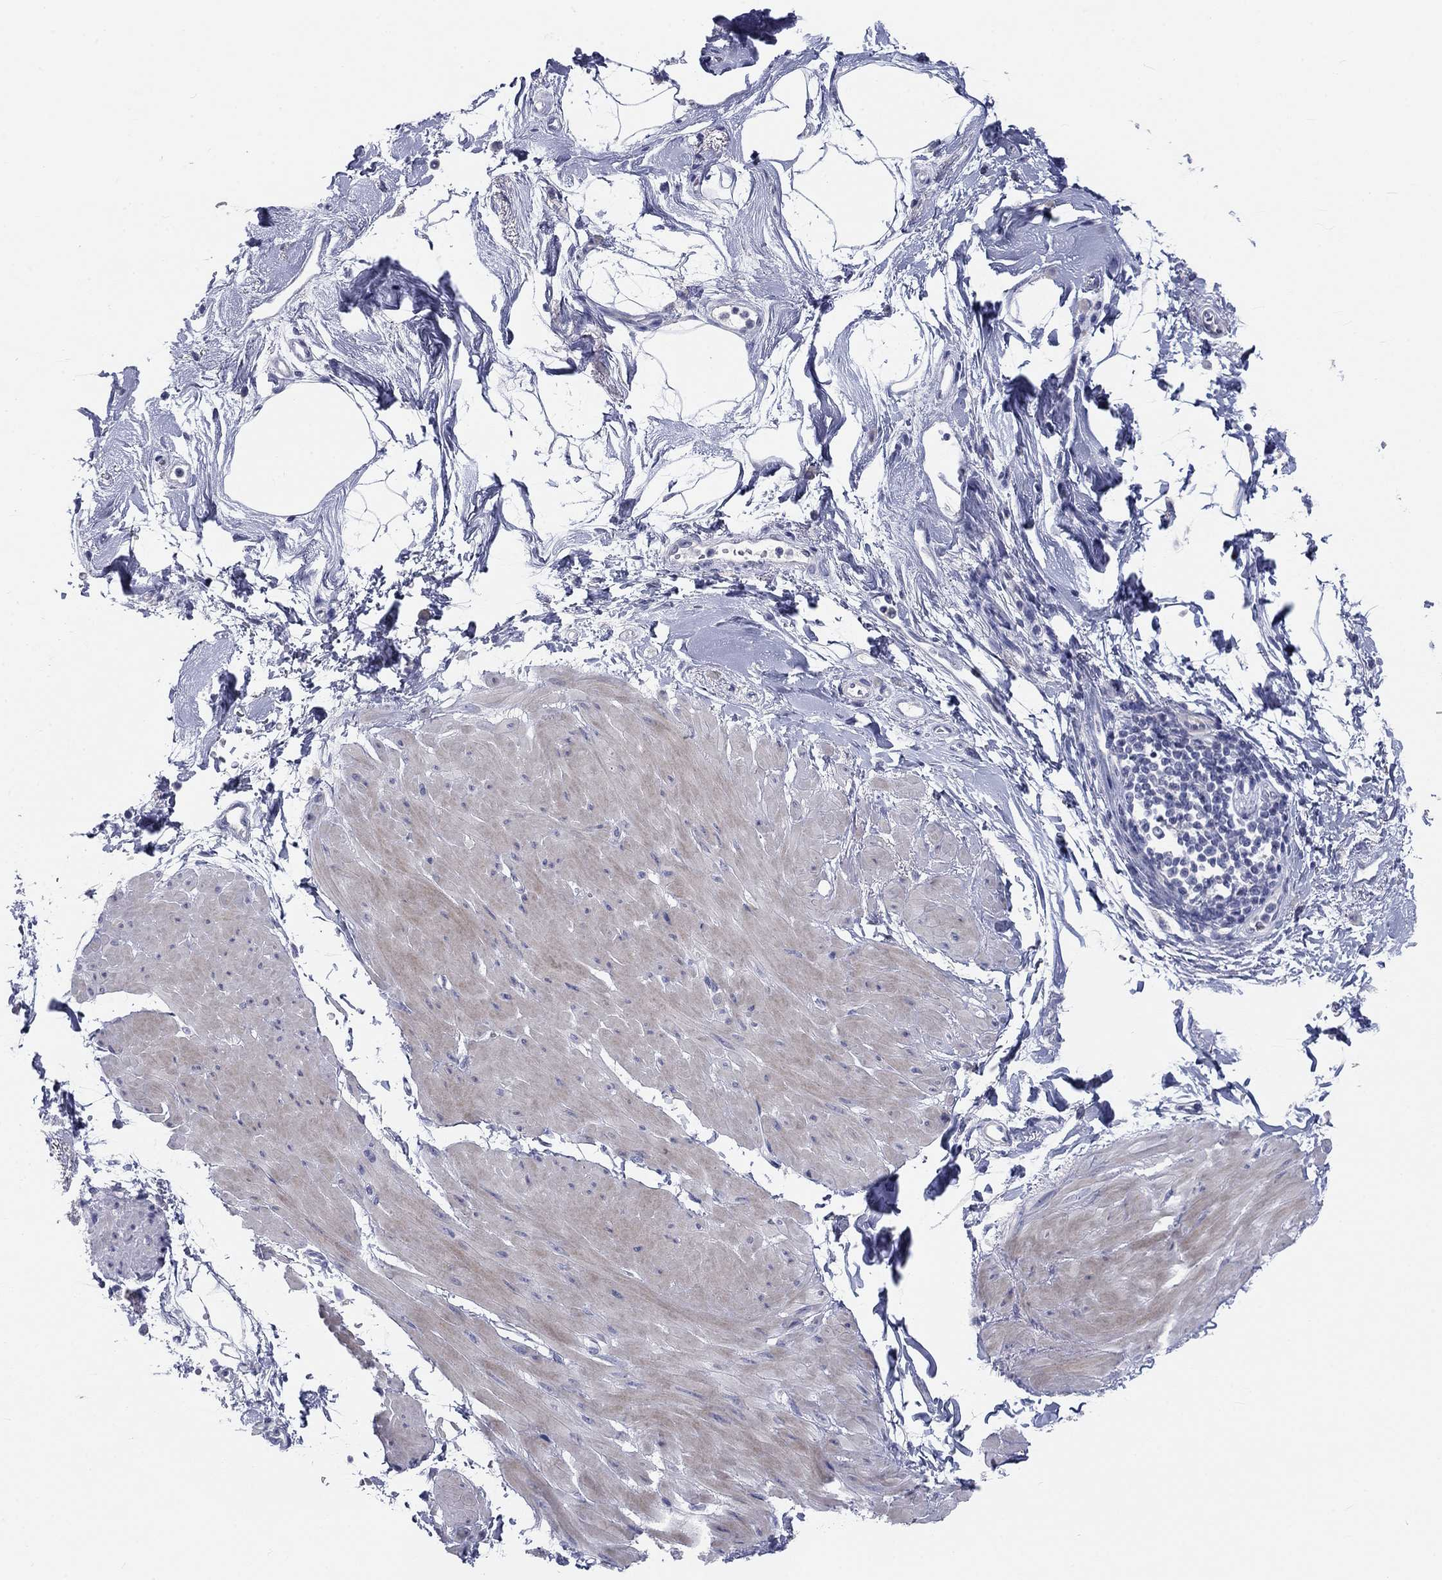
{"staining": {"intensity": "weak", "quantity": "25%-75%", "location": "cytoplasmic/membranous"}, "tissue": "smooth muscle", "cell_type": "Smooth muscle cells", "image_type": "normal", "snomed": [{"axis": "morphology", "description": "Normal tissue, NOS"}, {"axis": "topography", "description": "Adipose tissue"}, {"axis": "topography", "description": "Smooth muscle"}, {"axis": "topography", "description": "Peripheral nerve tissue"}], "caption": "High-power microscopy captured an immunohistochemistry (IHC) histopathology image of benign smooth muscle, revealing weak cytoplasmic/membranous expression in about 25%-75% of smooth muscle cells.", "gene": "CALB1", "patient": {"sex": "male", "age": 83}}